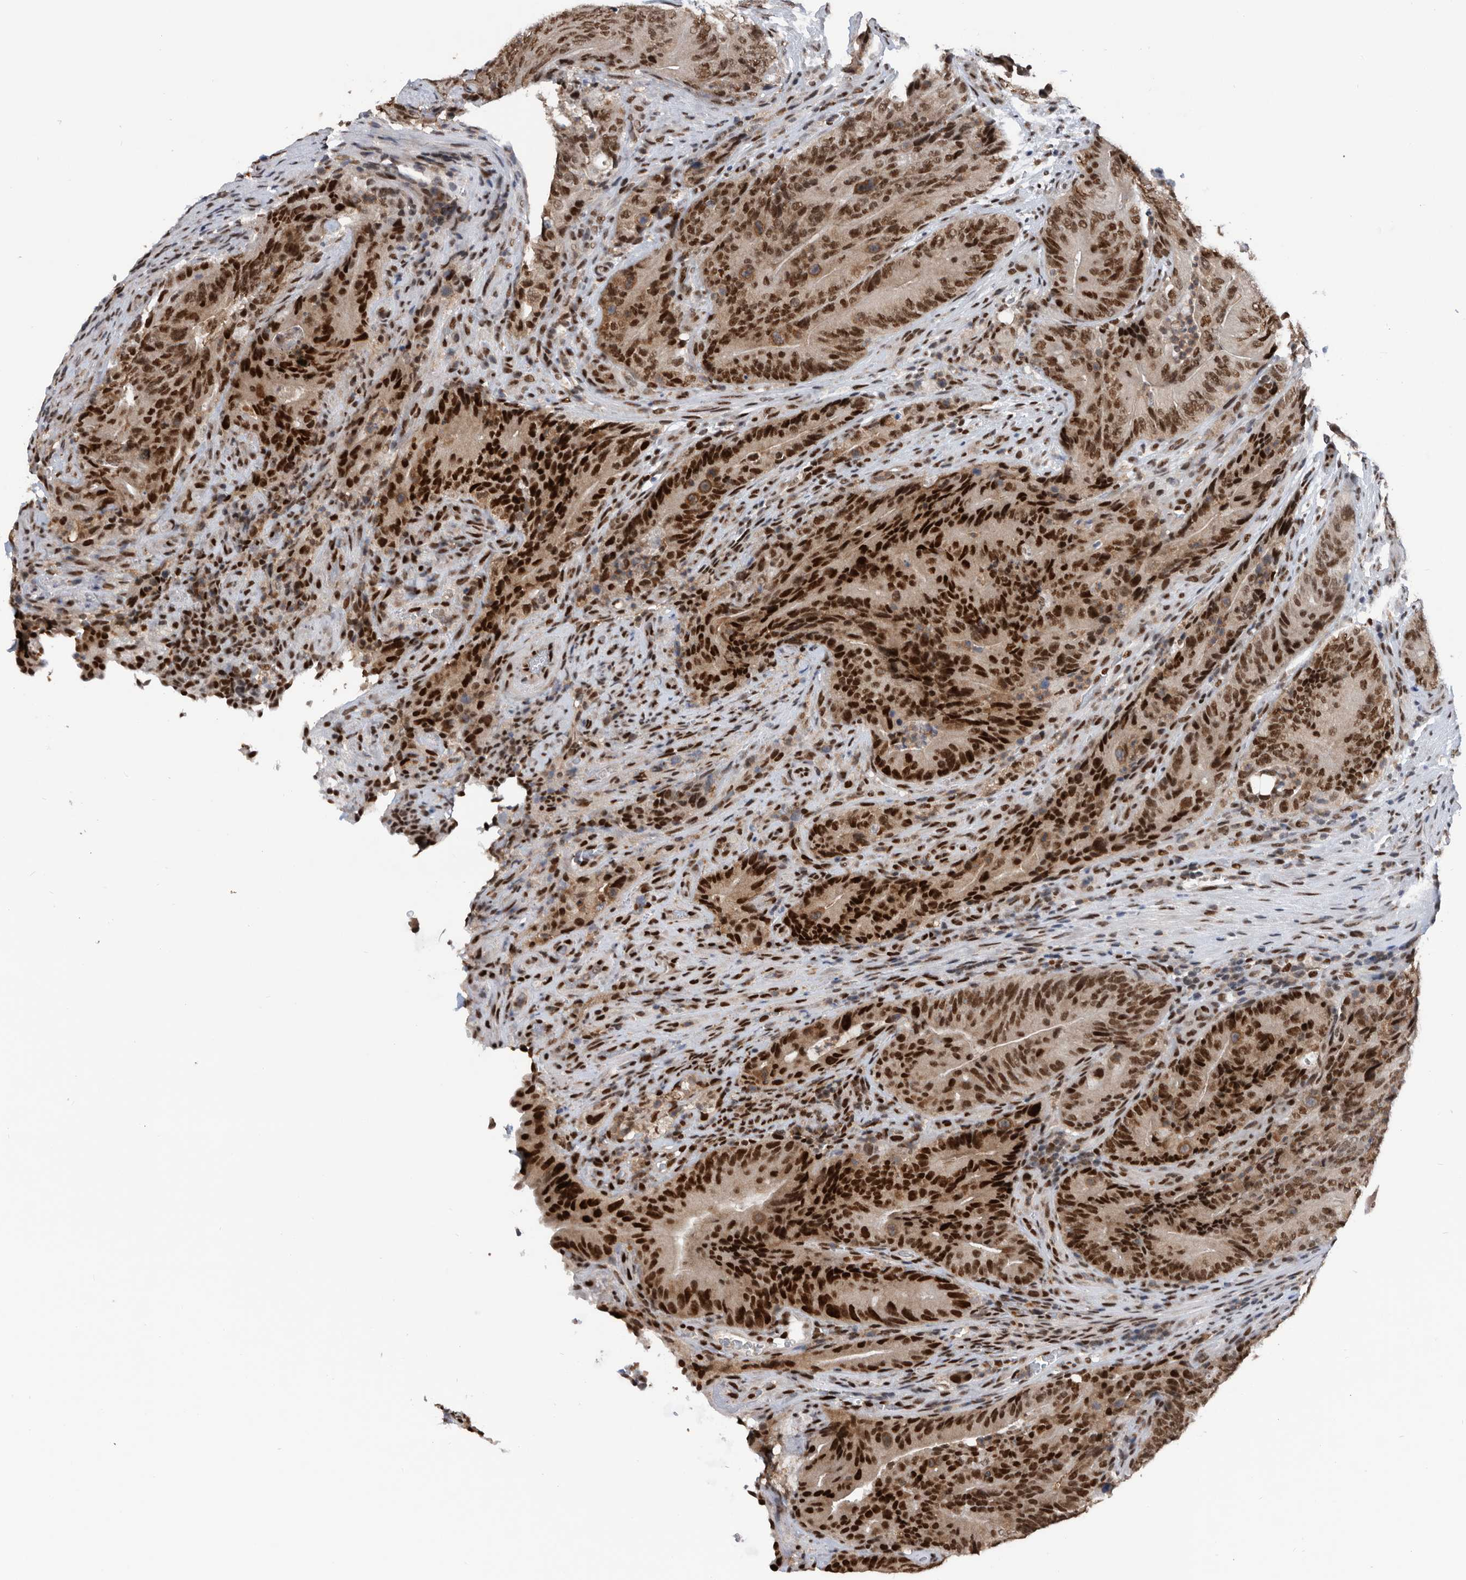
{"staining": {"intensity": "strong", "quantity": ">75%", "location": "cytoplasmic/membranous,nuclear"}, "tissue": "colorectal cancer", "cell_type": "Tumor cells", "image_type": "cancer", "snomed": [{"axis": "morphology", "description": "Normal tissue, NOS"}, {"axis": "topography", "description": "Colon"}], "caption": "Tumor cells demonstrate high levels of strong cytoplasmic/membranous and nuclear expression in approximately >75% of cells in human colorectal cancer. The protein is shown in brown color, while the nuclei are stained blue.", "gene": "ZNF260", "patient": {"sex": "female", "age": 82}}